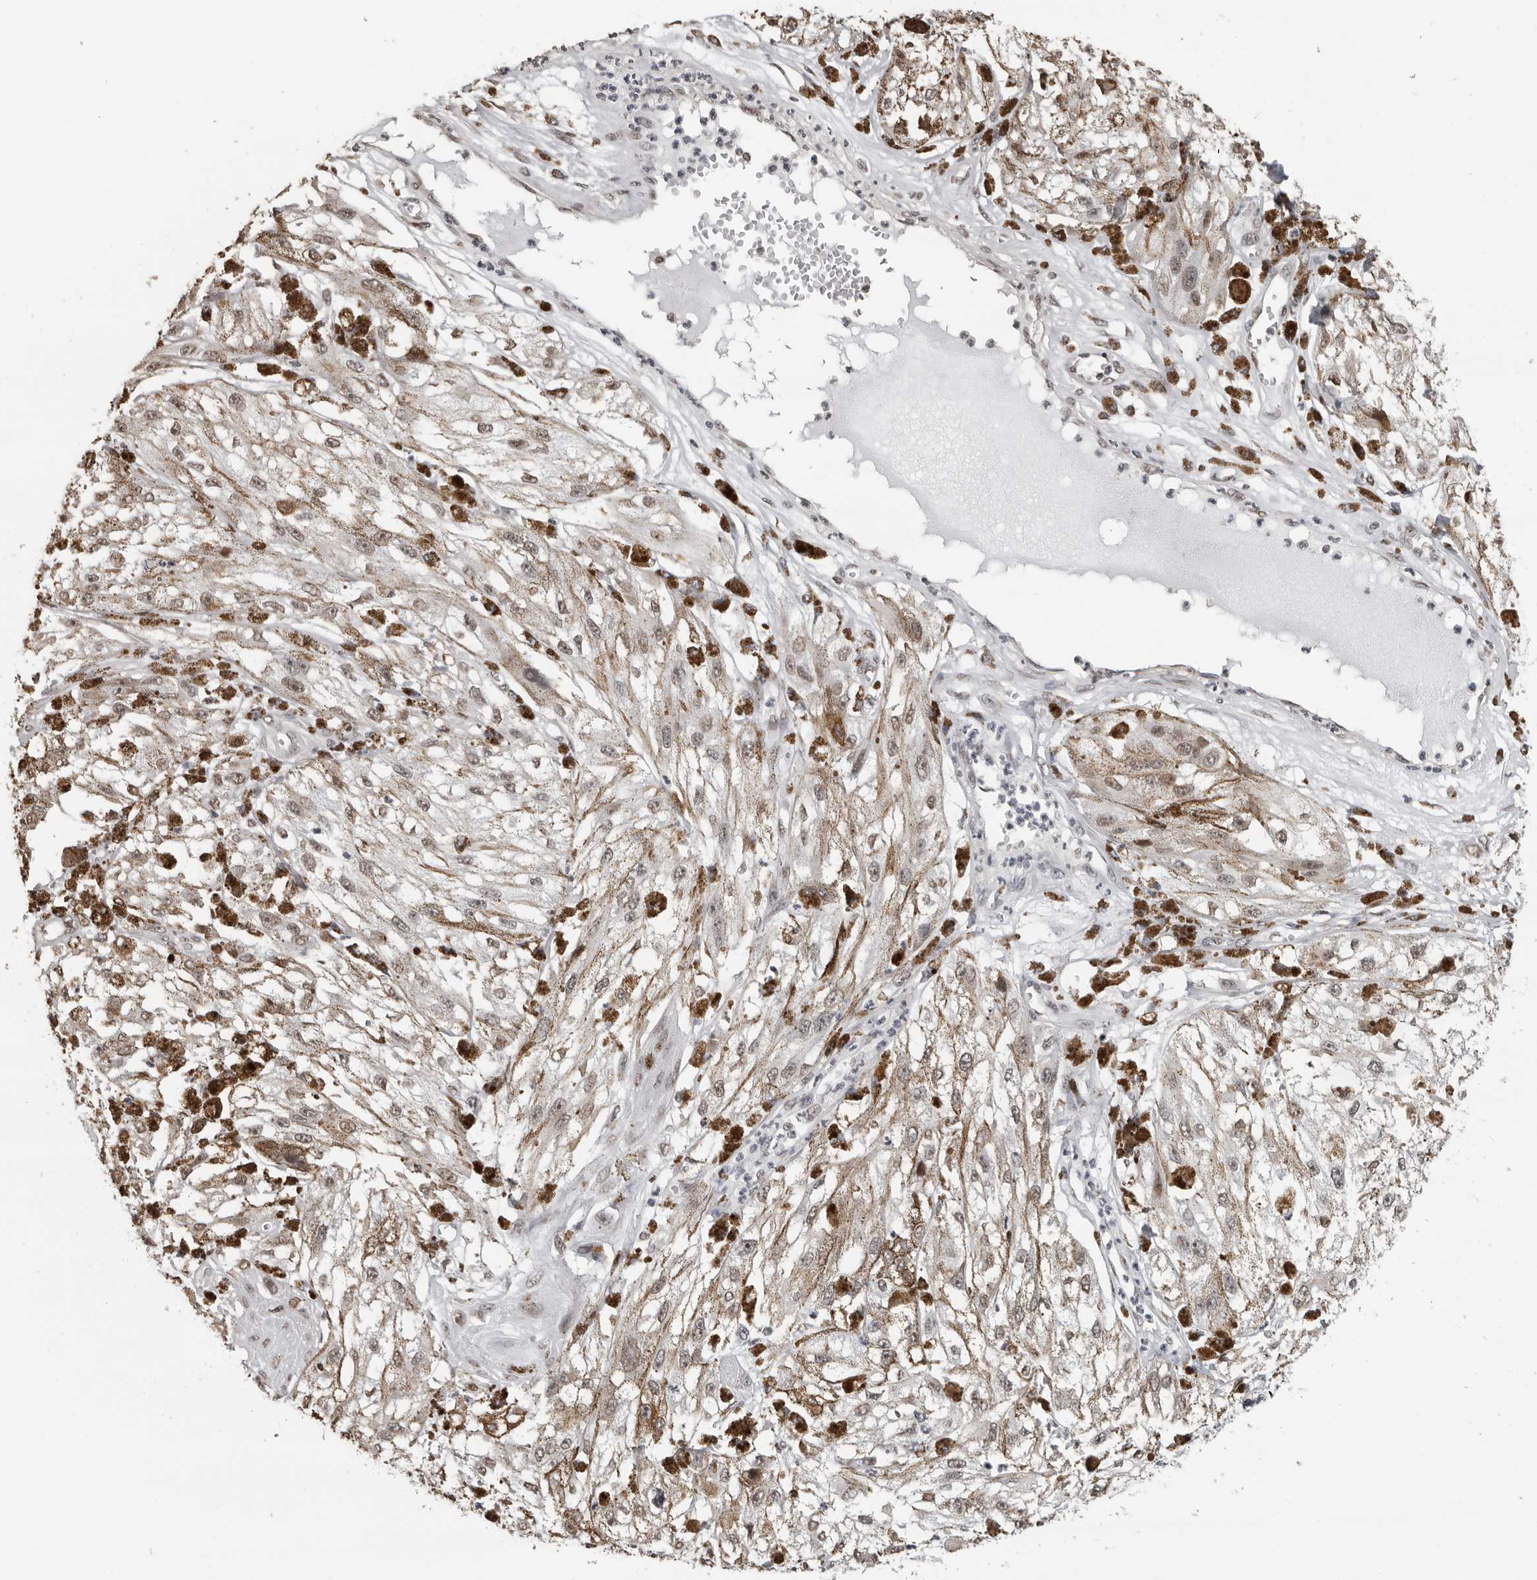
{"staining": {"intensity": "weak", "quantity": "25%-75%", "location": "nuclear"}, "tissue": "melanoma", "cell_type": "Tumor cells", "image_type": "cancer", "snomed": [{"axis": "morphology", "description": "Malignant melanoma, NOS"}, {"axis": "topography", "description": "Skin"}], "caption": "Immunohistochemical staining of human melanoma reveals weak nuclear protein expression in approximately 25%-75% of tumor cells.", "gene": "ORC1", "patient": {"sex": "male", "age": 88}}